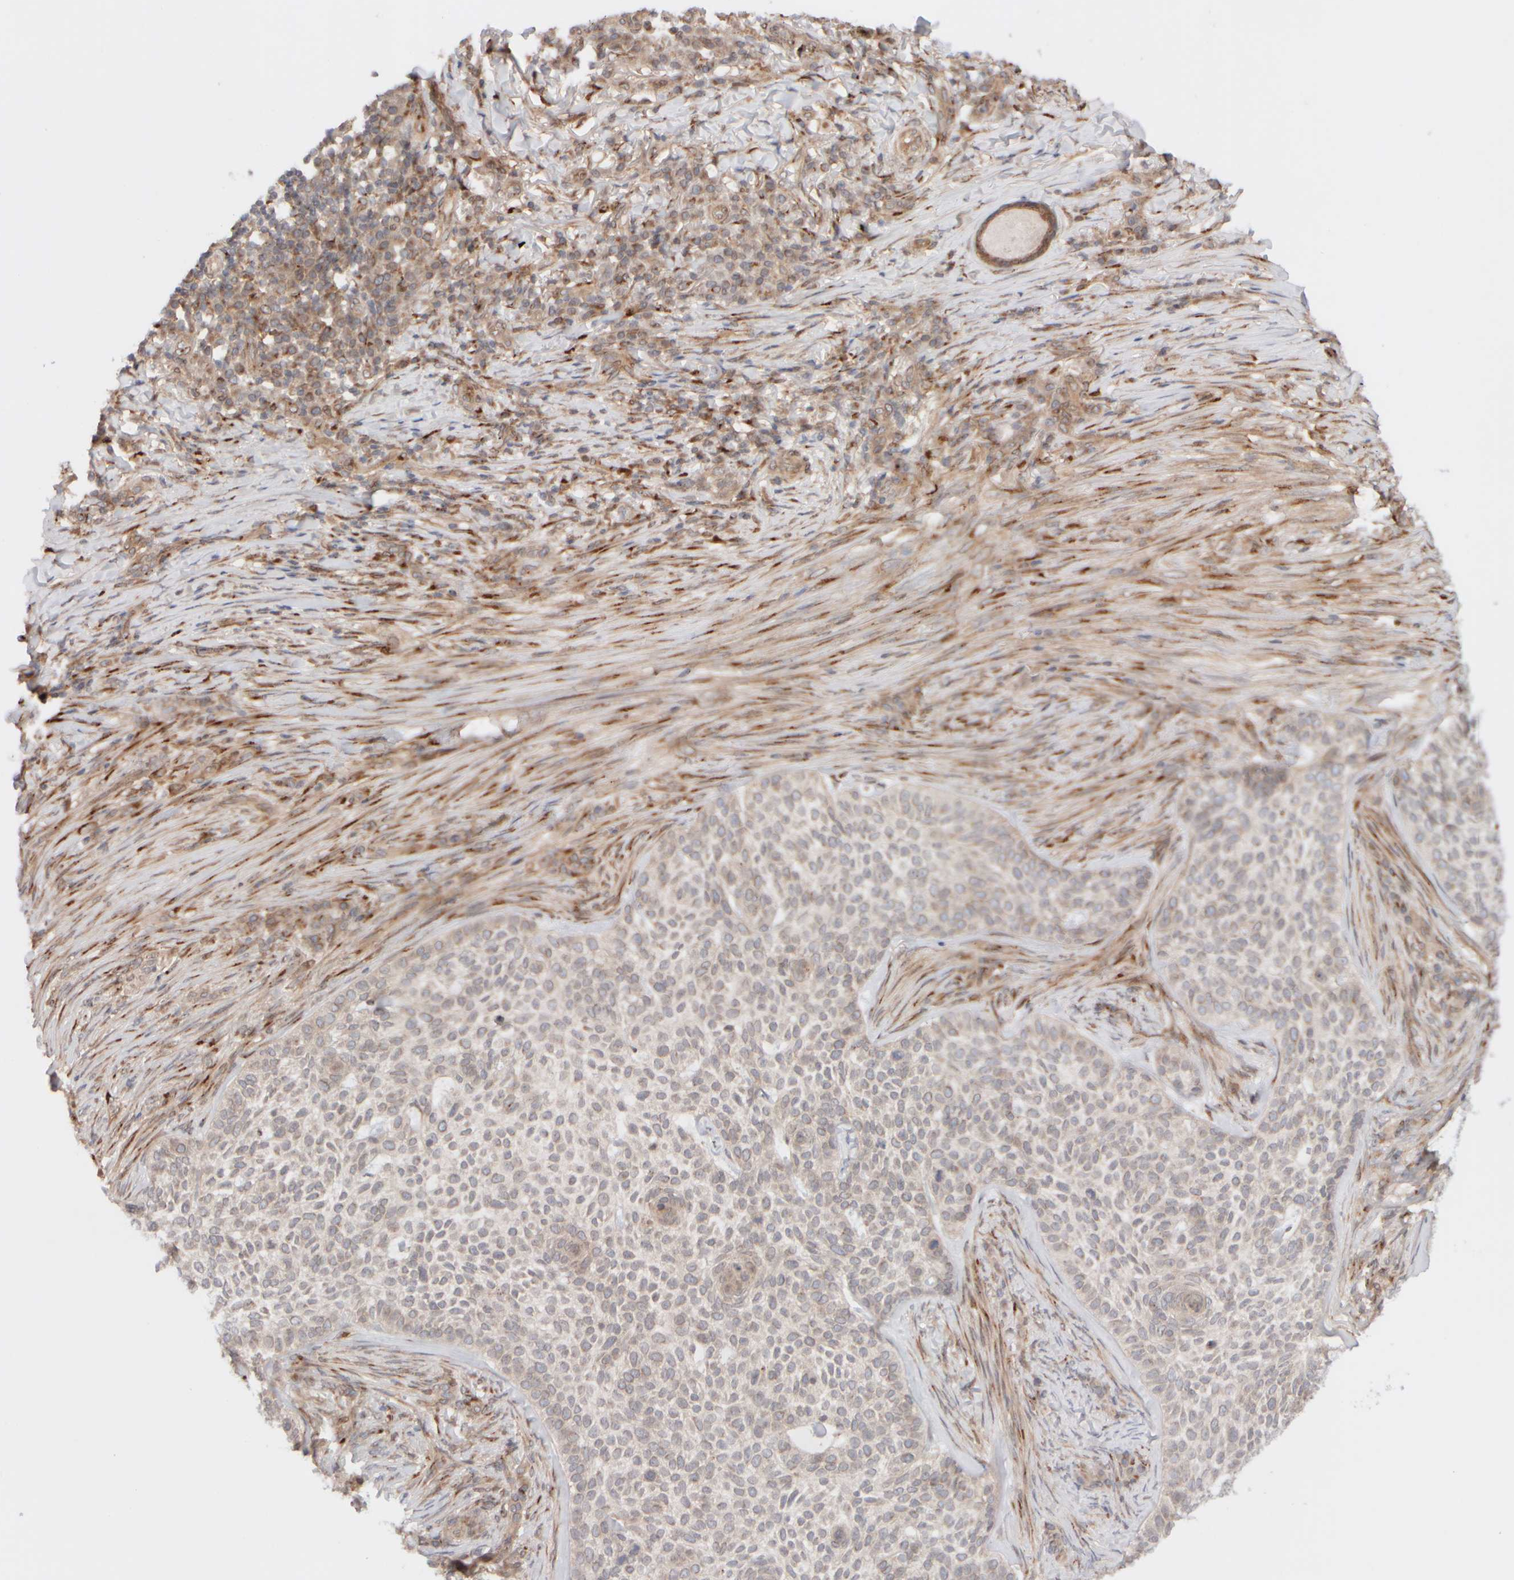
{"staining": {"intensity": "weak", "quantity": "25%-75%", "location": "cytoplasmic/membranous"}, "tissue": "skin cancer", "cell_type": "Tumor cells", "image_type": "cancer", "snomed": [{"axis": "morphology", "description": "Basal cell carcinoma"}, {"axis": "topography", "description": "Skin"}], "caption": "DAB immunohistochemical staining of human basal cell carcinoma (skin) shows weak cytoplasmic/membranous protein staining in approximately 25%-75% of tumor cells.", "gene": "GCN1", "patient": {"sex": "female", "age": 64}}